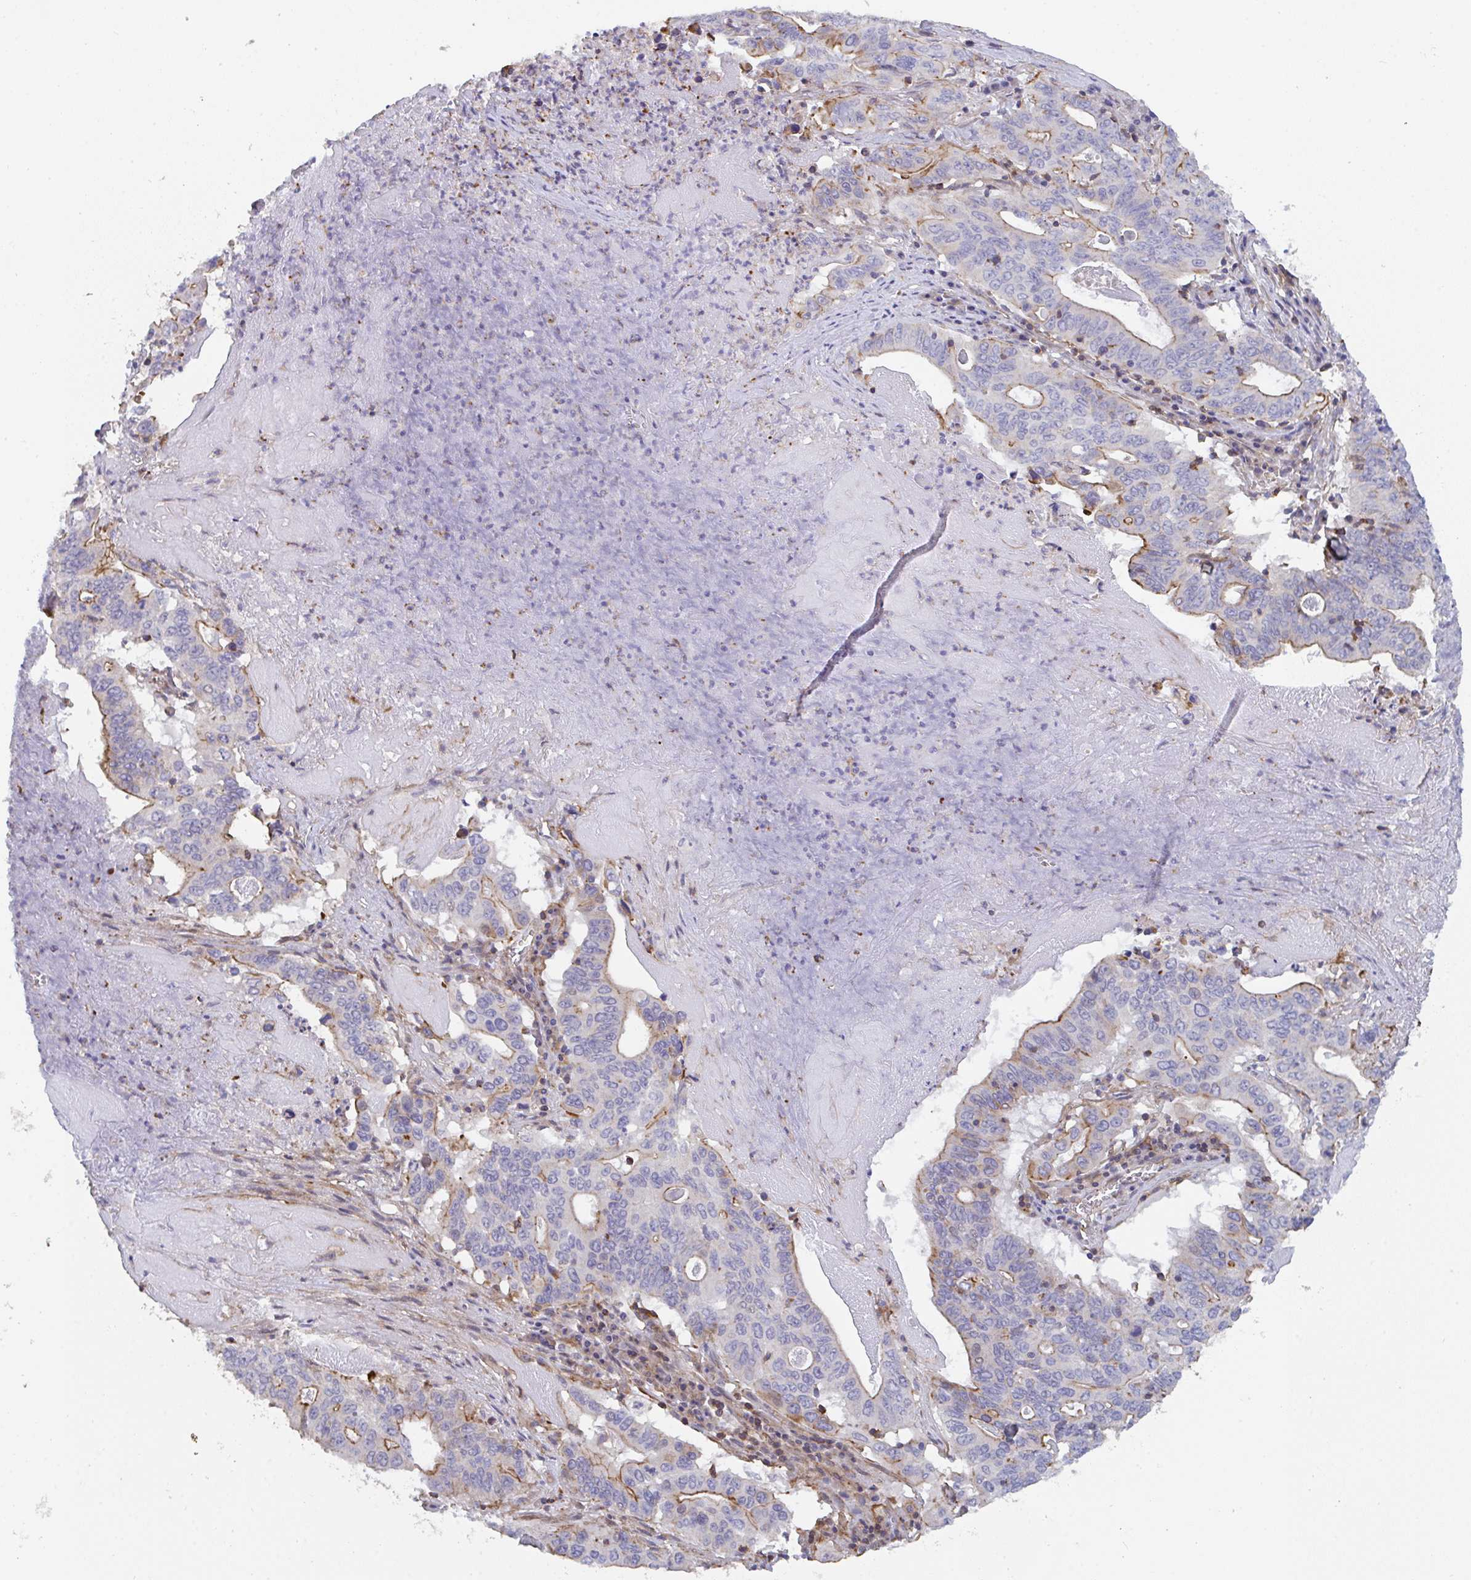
{"staining": {"intensity": "weak", "quantity": "25%-75%", "location": "cytoplasmic/membranous"}, "tissue": "lung cancer", "cell_type": "Tumor cells", "image_type": "cancer", "snomed": [{"axis": "morphology", "description": "Adenocarcinoma, NOS"}, {"axis": "topography", "description": "Lung"}], "caption": "Lung adenocarcinoma was stained to show a protein in brown. There is low levels of weak cytoplasmic/membranous staining in about 25%-75% of tumor cells. (Stains: DAB (3,3'-diaminobenzidine) in brown, nuclei in blue, Microscopy: brightfield microscopy at high magnification).", "gene": "FZD2", "patient": {"sex": "female", "age": 60}}